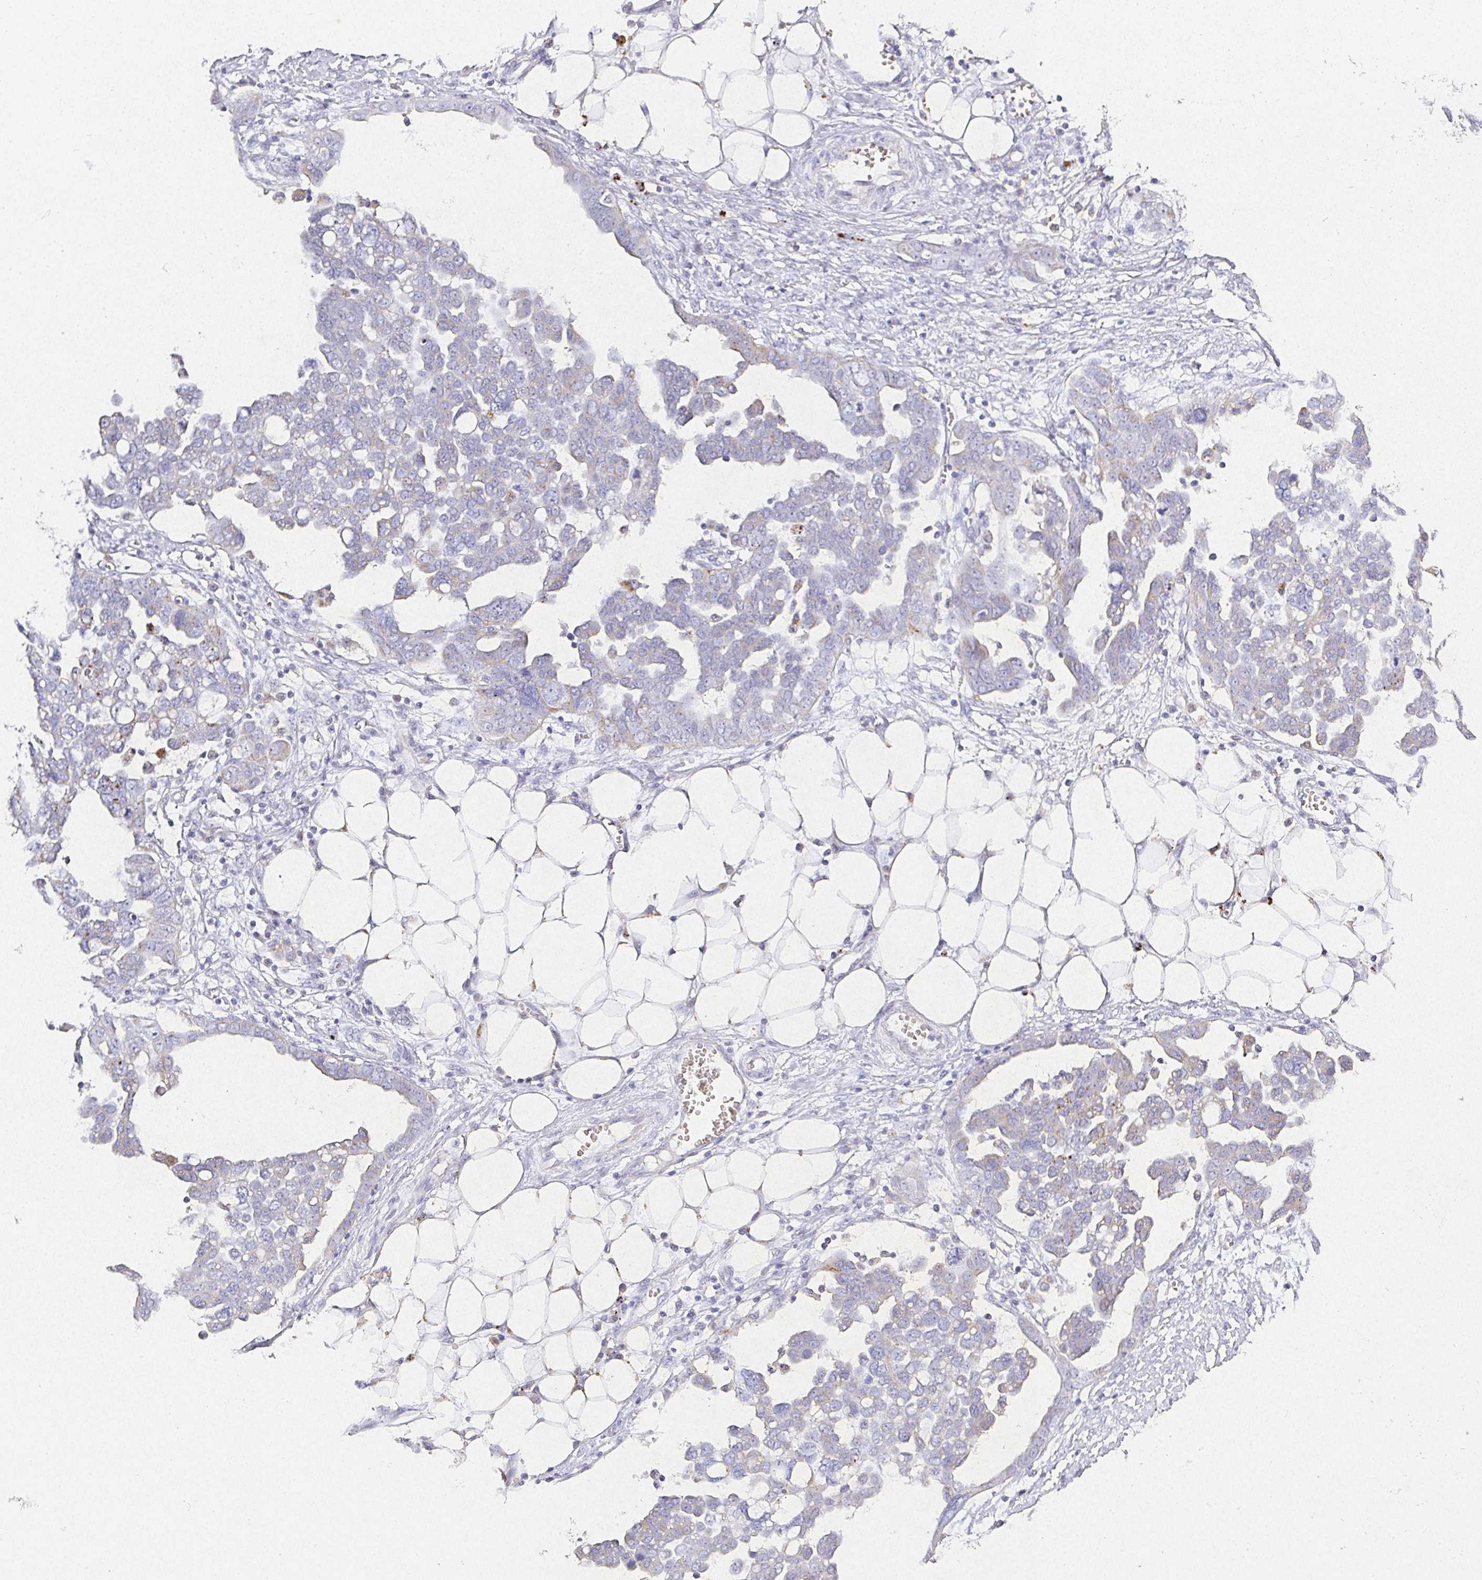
{"staining": {"intensity": "negative", "quantity": "none", "location": "none"}, "tissue": "ovarian cancer", "cell_type": "Tumor cells", "image_type": "cancer", "snomed": [{"axis": "morphology", "description": "Cystadenocarcinoma, serous, NOS"}, {"axis": "topography", "description": "Ovary"}], "caption": "DAB (3,3'-diaminobenzidine) immunohistochemical staining of human ovarian serous cystadenocarcinoma exhibits no significant staining in tumor cells.", "gene": "RPS2", "patient": {"sex": "female", "age": 59}}